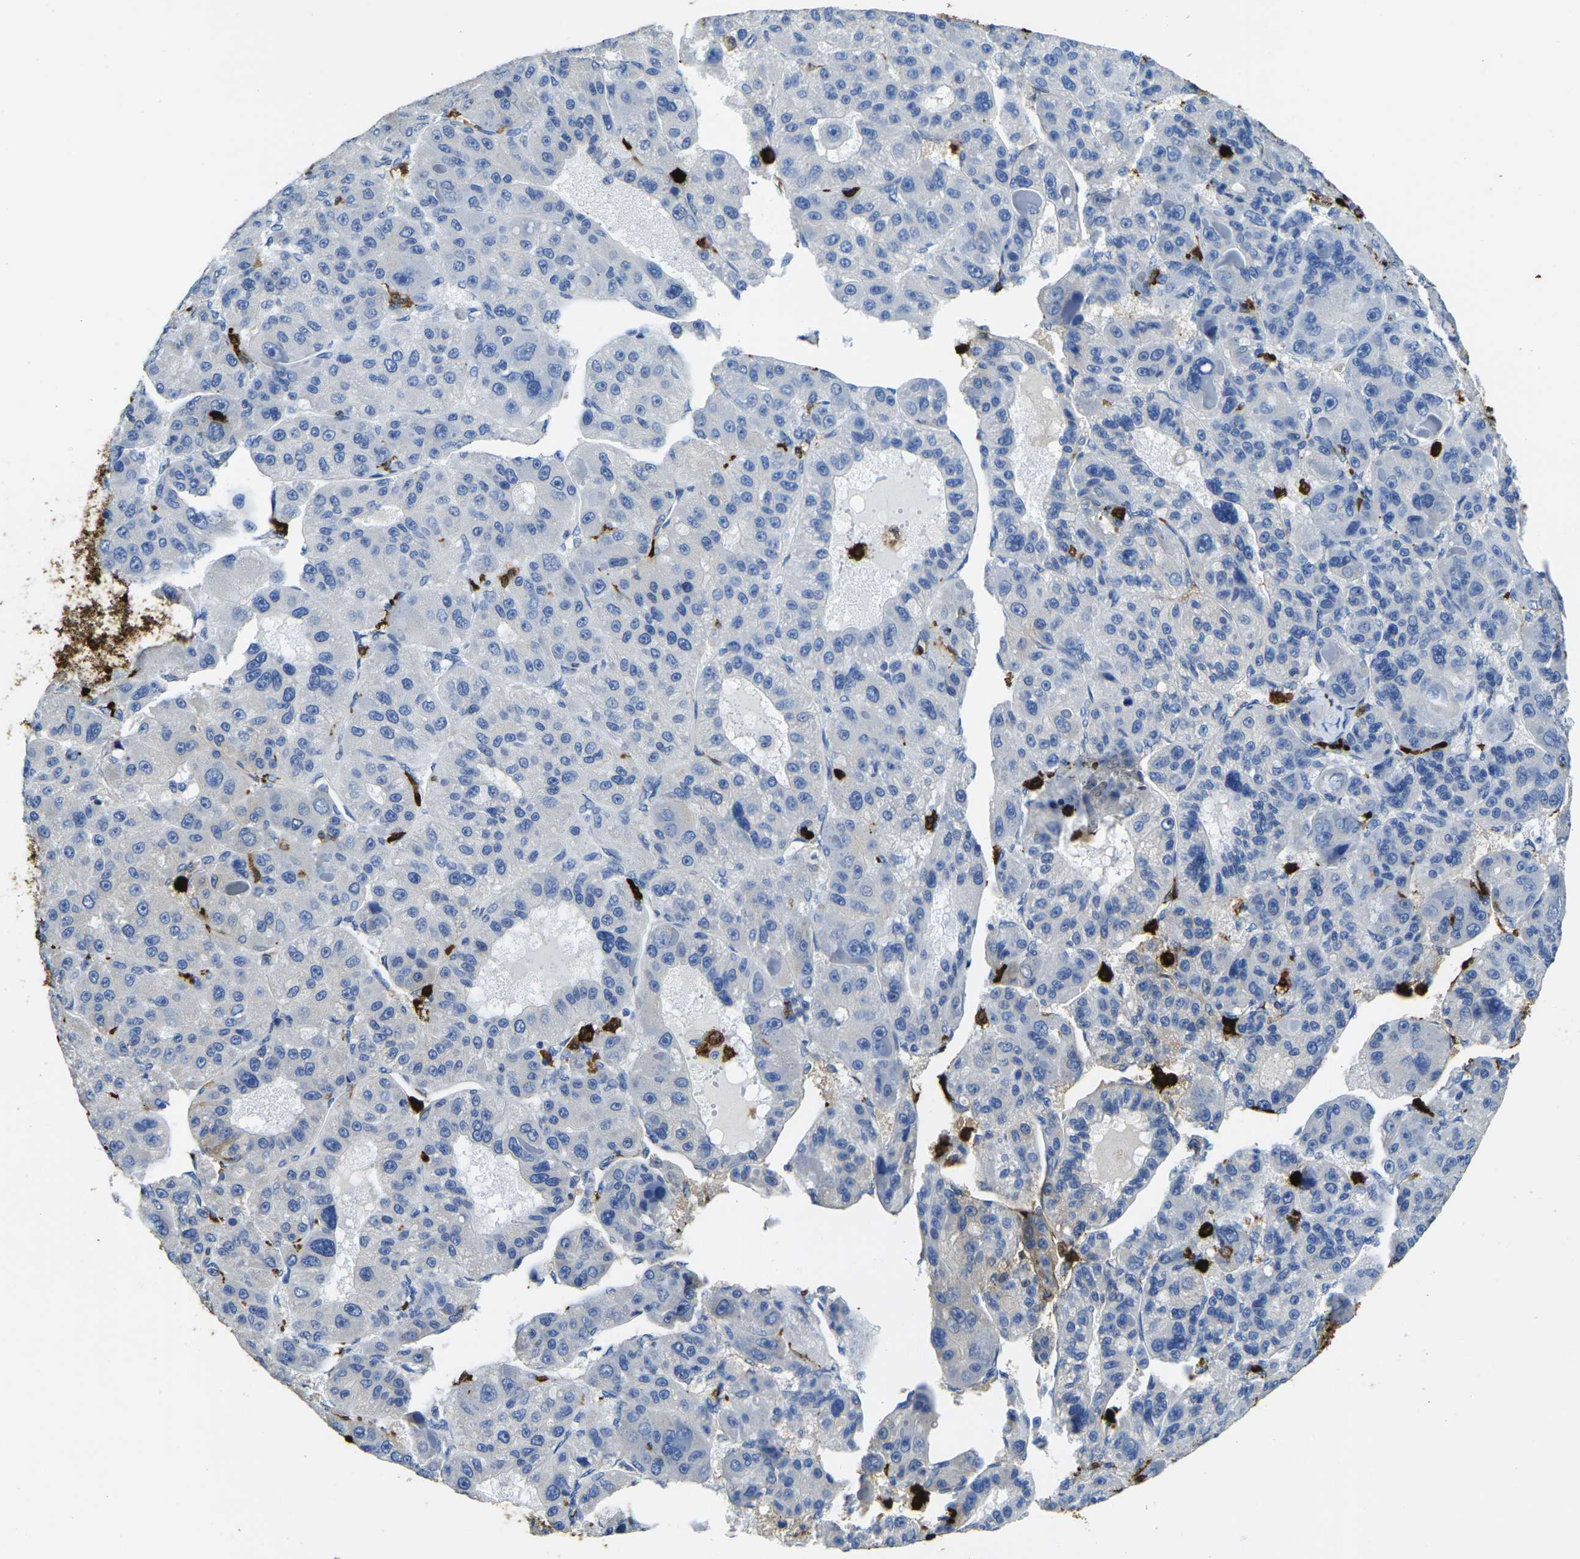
{"staining": {"intensity": "negative", "quantity": "none", "location": "none"}, "tissue": "liver cancer", "cell_type": "Tumor cells", "image_type": "cancer", "snomed": [{"axis": "morphology", "description": "Carcinoma, Hepatocellular, NOS"}, {"axis": "topography", "description": "Liver"}], "caption": "Tumor cells are negative for protein expression in human liver hepatocellular carcinoma.", "gene": "S100A9", "patient": {"sex": "male", "age": 76}}